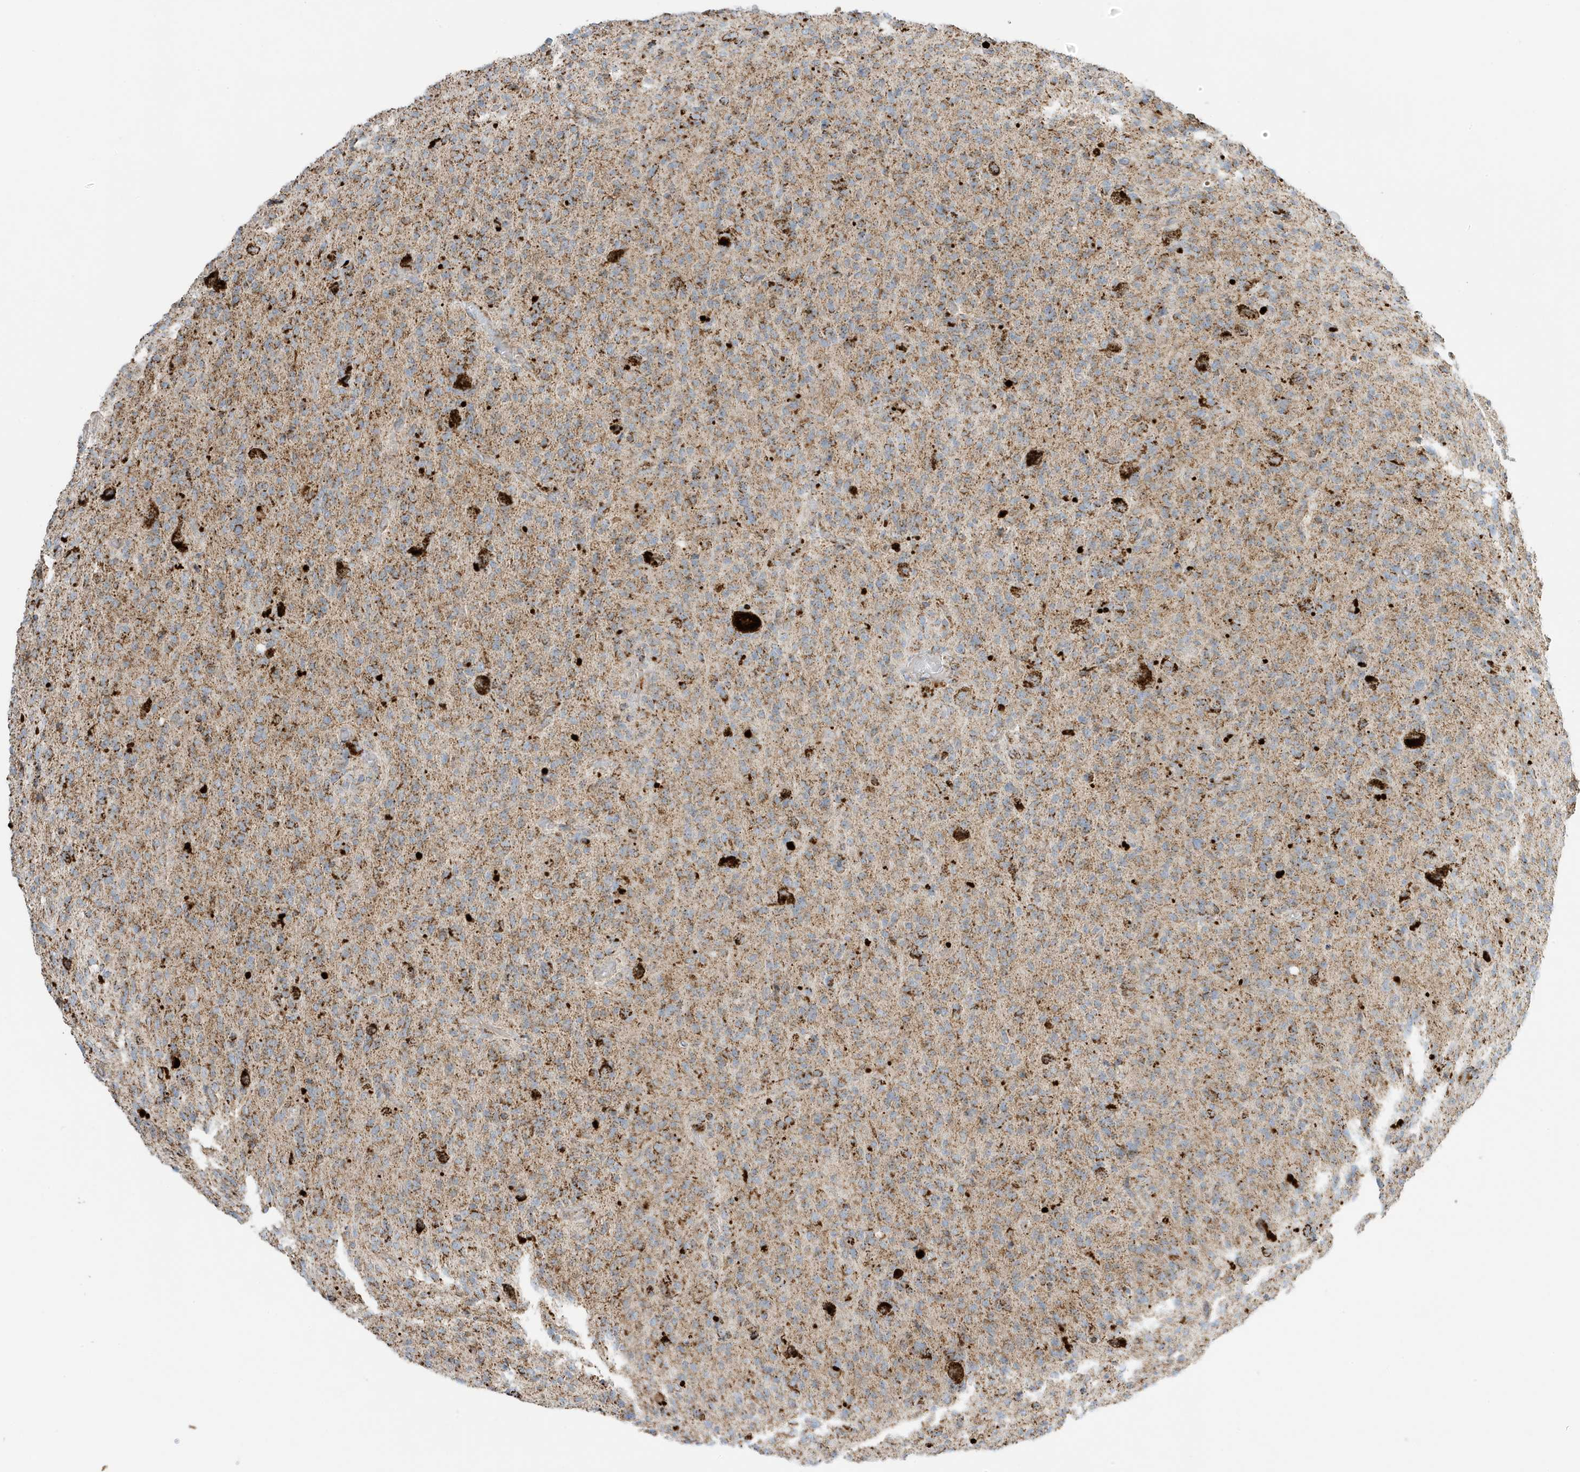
{"staining": {"intensity": "moderate", "quantity": ">75%", "location": "cytoplasmic/membranous"}, "tissue": "glioma", "cell_type": "Tumor cells", "image_type": "cancer", "snomed": [{"axis": "morphology", "description": "Glioma, malignant, High grade"}, {"axis": "topography", "description": "Brain"}], "caption": "There is medium levels of moderate cytoplasmic/membranous expression in tumor cells of glioma, as demonstrated by immunohistochemical staining (brown color).", "gene": "ATP5ME", "patient": {"sex": "female", "age": 57}}